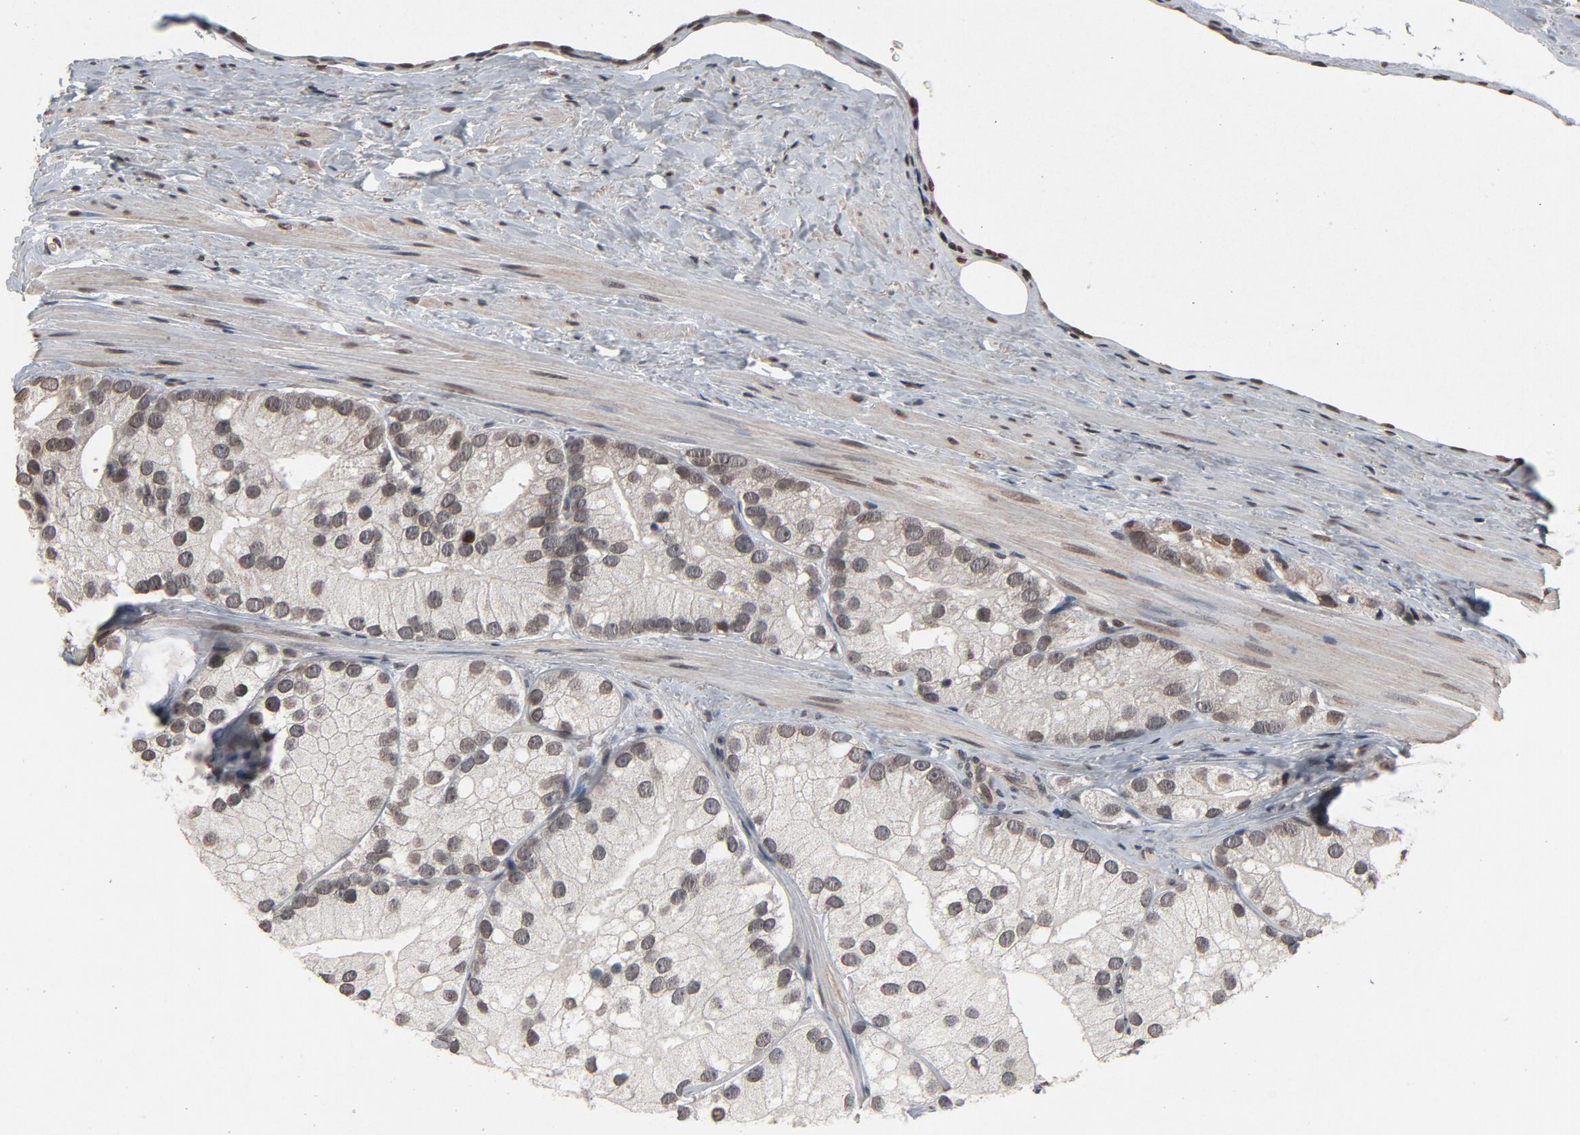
{"staining": {"intensity": "moderate", "quantity": "25%-75%", "location": "cytoplasmic/membranous,nuclear"}, "tissue": "prostate cancer", "cell_type": "Tumor cells", "image_type": "cancer", "snomed": [{"axis": "morphology", "description": "Adenocarcinoma, Low grade"}, {"axis": "topography", "description": "Prostate"}], "caption": "Immunohistochemistry image of neoplastic tissue: human prostate adenocarcinoma (low-grade) stained using IHC demonstrates medium levels of moderate protein expression localized specifically in the cytoplasmic/membranous and nuclear of tumor cells, appearing as a cytoplasmic/membranous and nuclear brown color.", "gene": "POM121", "patient": {"sex": "male", "age": 69}}